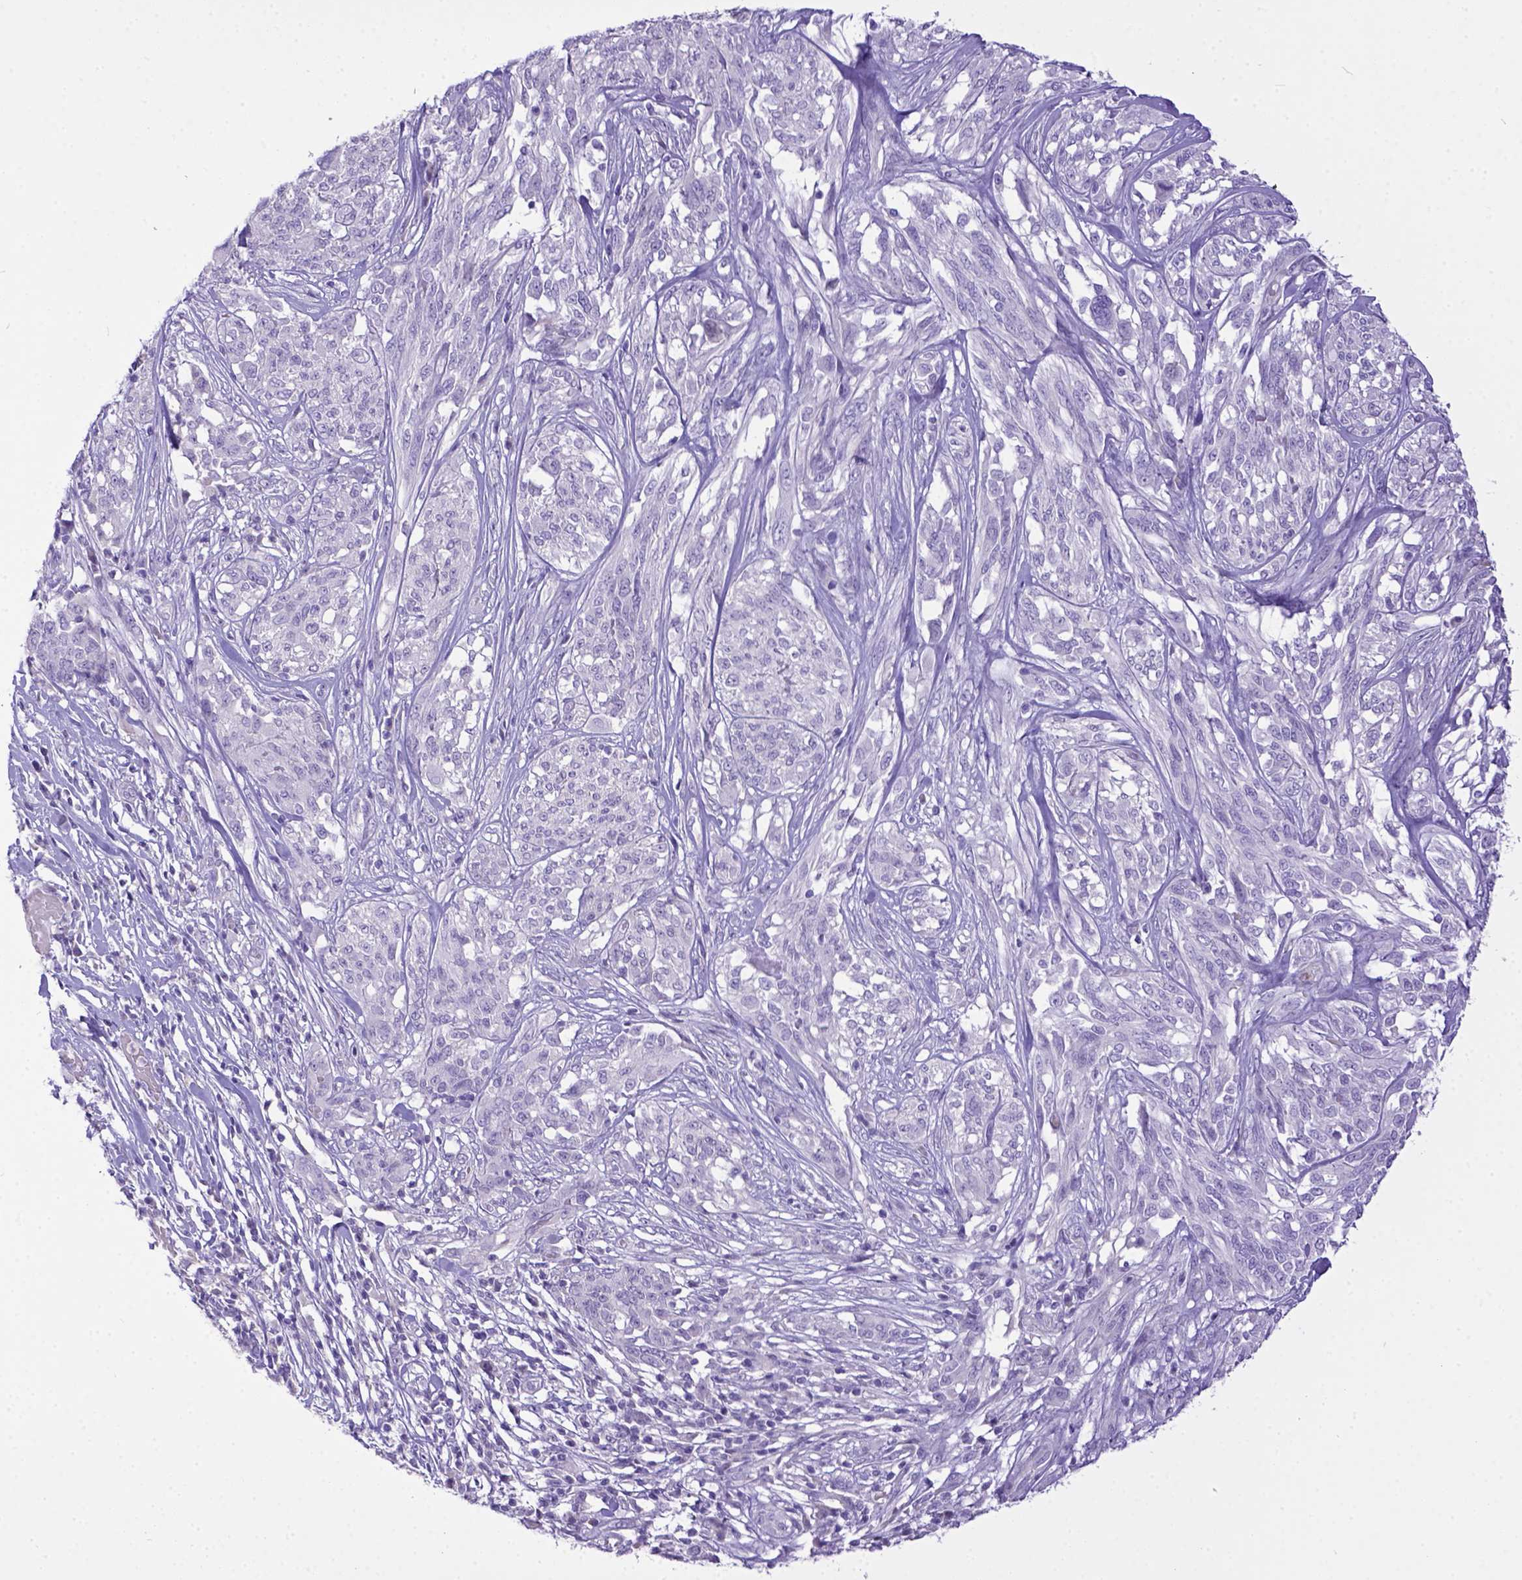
{"staining": {"intensity": "negative", "quantity": "none", "location": "none"}, "tissue": "melanoma", "cell_type": "Tumor cells", "image_type": "cancer", "snomed": [{"axis": "morphology", "description": "Malignant melanoma, NOS"}, {"axis": "topography", "description": "Skin"}], "caption": "A high-resolution histopathology image shows immunohistochemistry (IHC) staining of malignant melanoma, which shows no significant expression in tumor cells.", "gene": "KIT", "patient": {"sex": "female", "age": 91}}